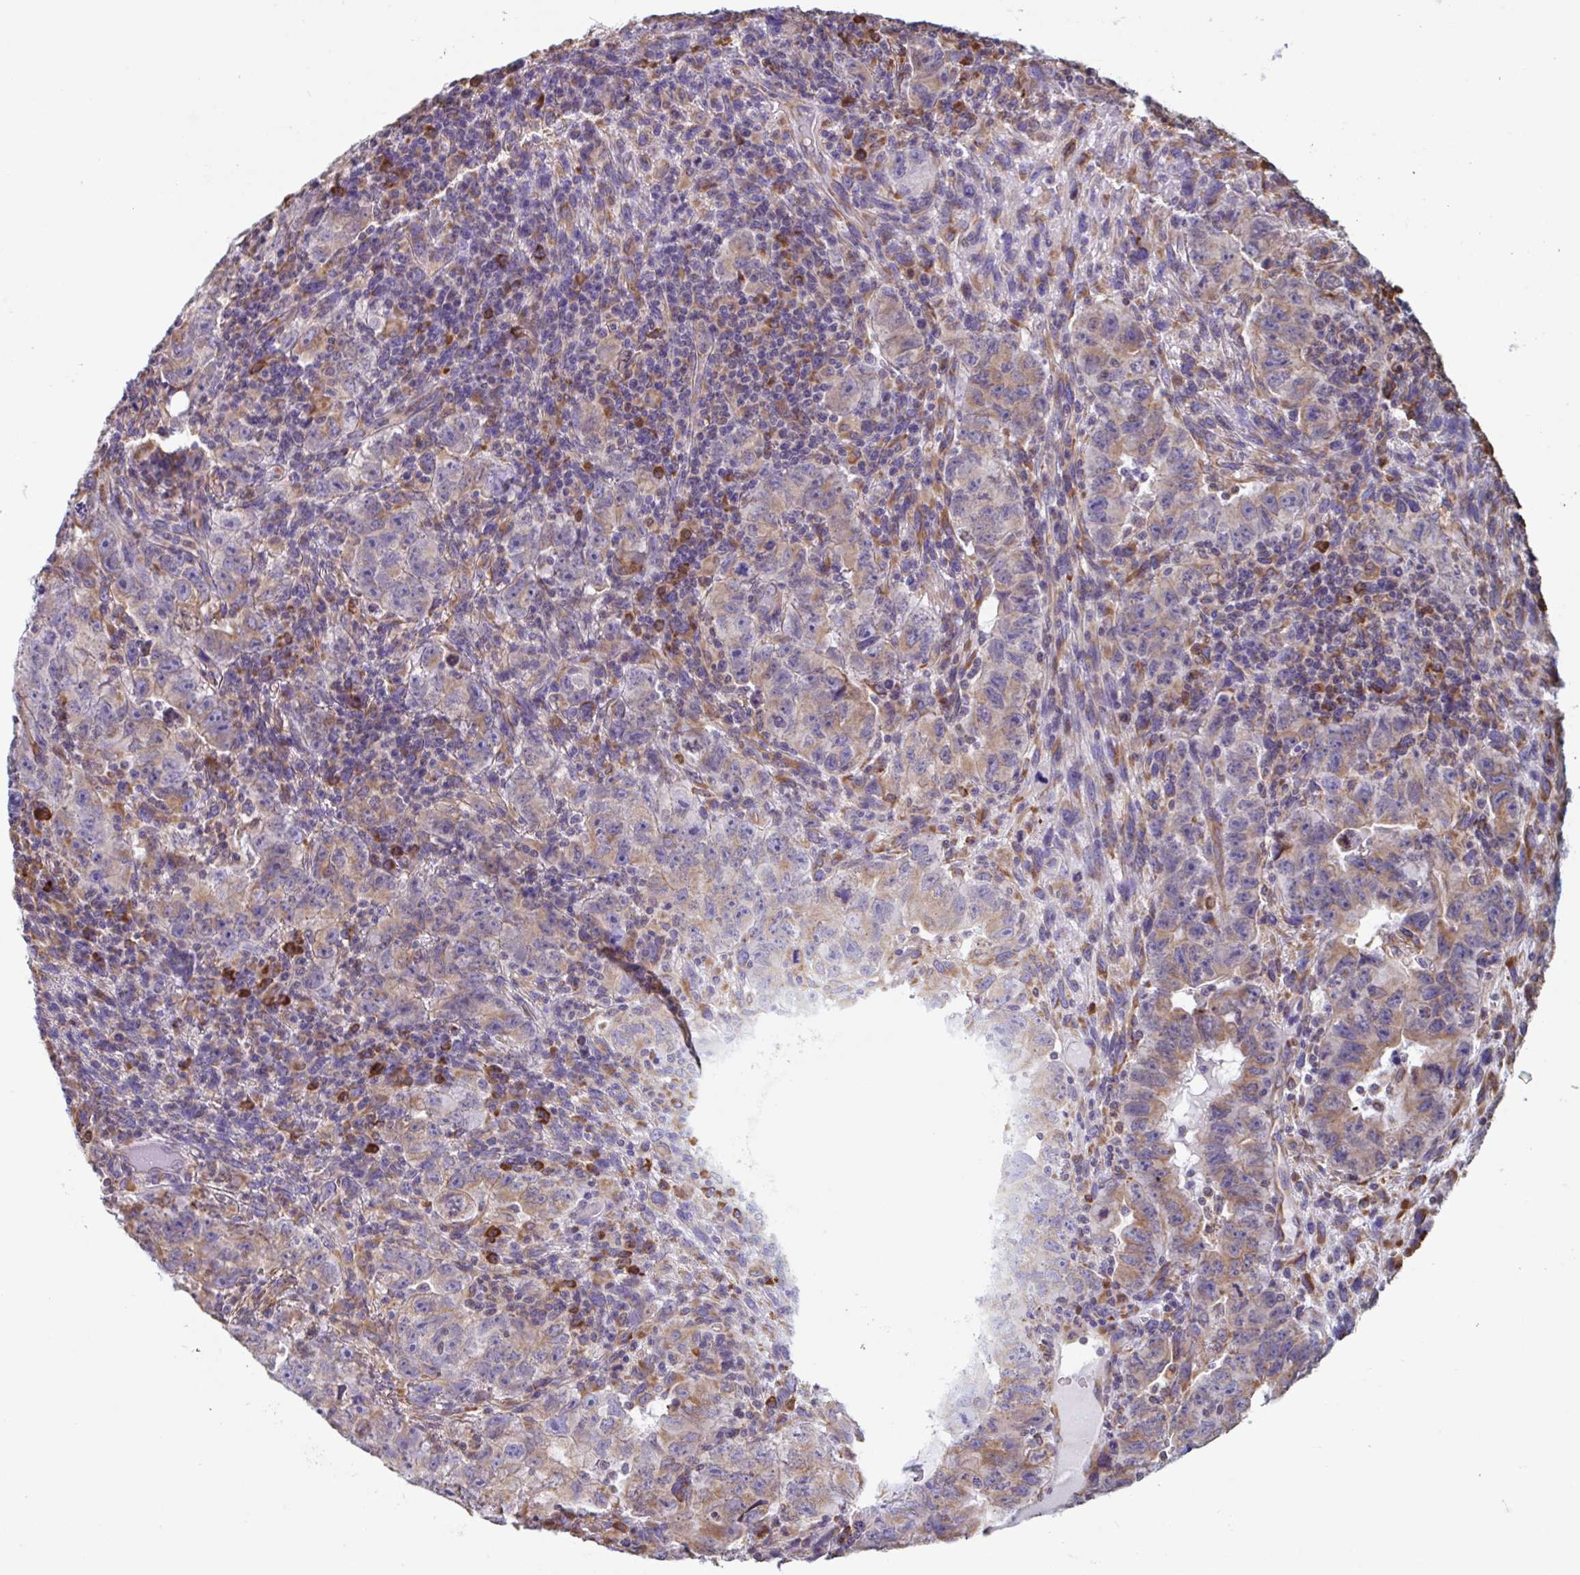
{"staining": {"intensity": "weak", "quantity": "25%-75%", "location": "cytoplasmic/membranous"}, "tissue": "testis cancer", "cell_type": "Tumor cells", "image_type": "cancer", "snomed": [{"axis": "morphology", "description": "Carcinoma, Embryonal, NOS"}, {"axis": "topography", "description": "Testis"}], "caption": "High-power microscopy captured an immunohistochemistry image of testis cancer (embryonal carcinoma), revealing weak cytoplasmic/membranous positivity in about 25%-75% of tumor cells. Immunohistochemistry (ihc) stains the protein of interest in brown and the nuclei are stained blue.", "gene": "DOK4", "patient": {"sex": "male", "age": 24}}